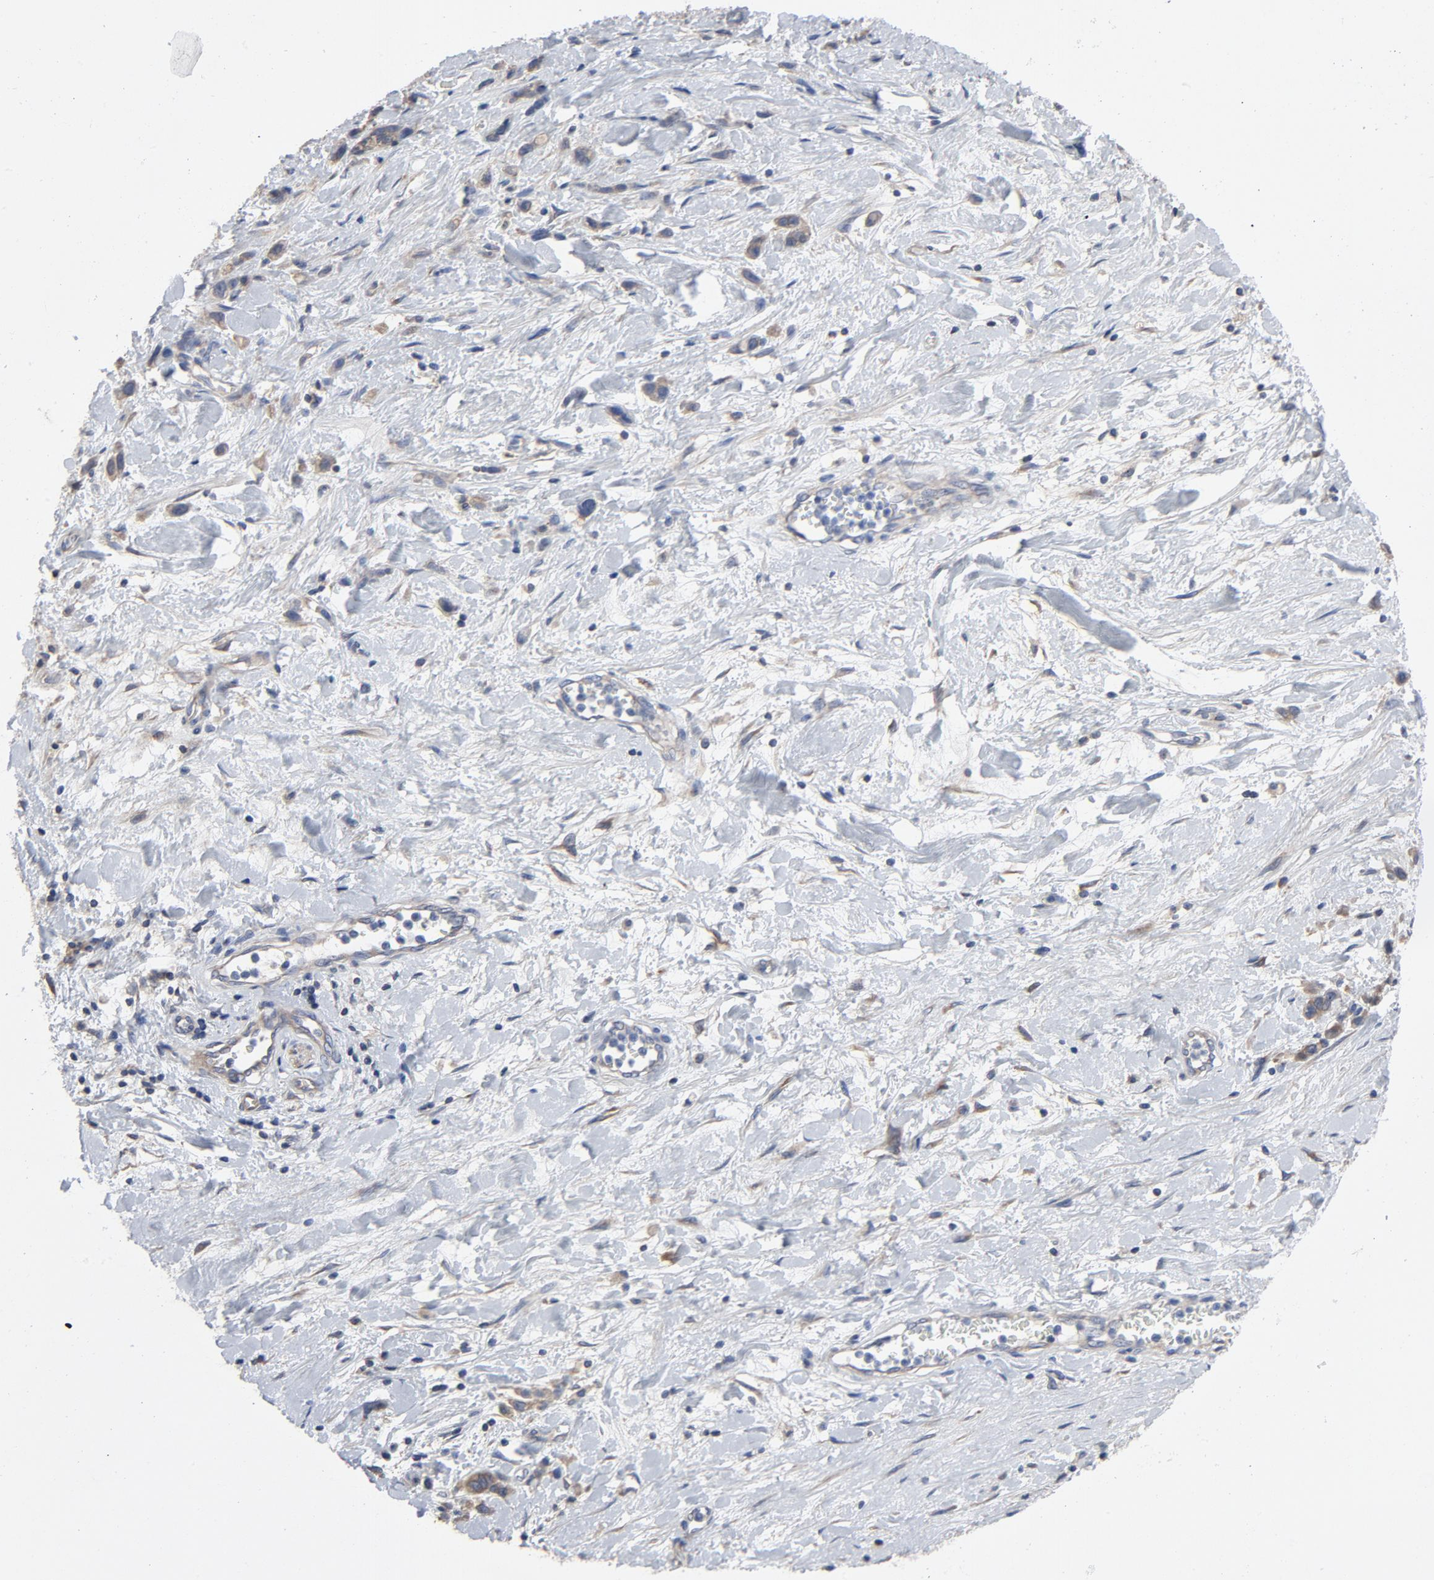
{"staining": {"intensity": "moderate", "quantity": ">75%", "location": "cytoplasmic/membranous"}, "tissue": "stomach cancer", "cell_type": "Tumor cells", "image_type": "cancer", "snomed": [{"axis": "morphology", "description": "Normal tissue, NOS"}, {"axis": "morphology", "description": "Adenocarcinoma, NOS"}, {"axis": "morphology", "description": "Adenocarcinoma, High grade"}, {"axis": "topography", "description": "Stomach, upper"}, {"axis": "topography", "description": "Stomach"}], "caption": "Brown immunohistochemical staining in human stomach cancer shows moderate cytoplasmic/membranous expression in about >75% of tumor cells.", "gene": "DYNLT3", "patient": {"sex": "female", "age": 65}}